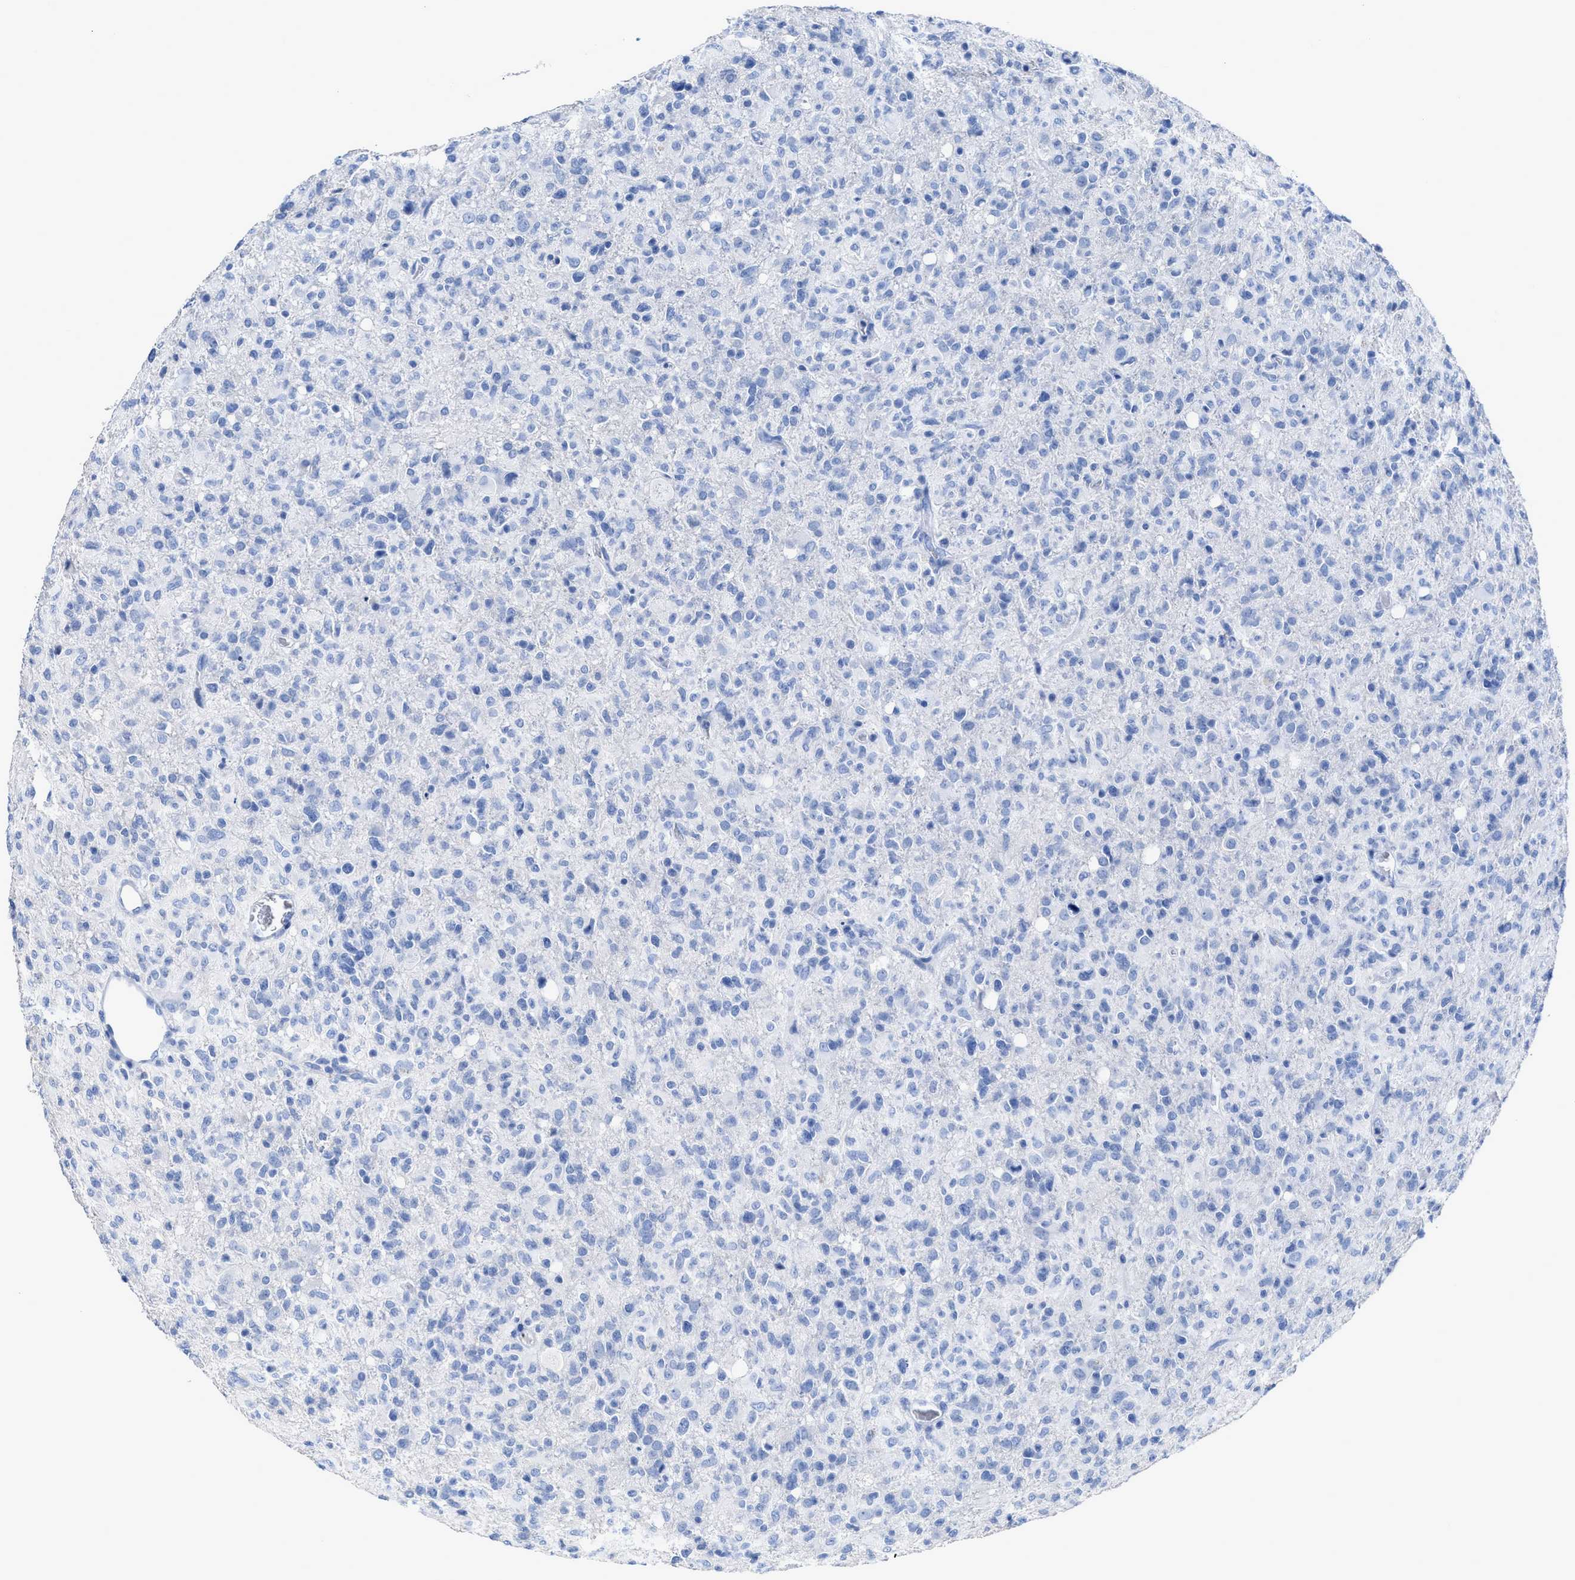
{"staining": {"intensity": "negative", "quantity": "none", "location": "none"}, "tissue": "glioma", "cell_type": "Tumor cells", "image_type": "cancer", "snomed": [{"axis": "morphology", "description": "Glioma, malignant, High grade"}, {"axis": "topography", "description": "Brain"}], "caption": "A photomicrograph of glioma stained for a protein displays no brown staining in tumor cells.", "gene": "CEACAM5", "patient": {"sex": "female", "age": 57}}